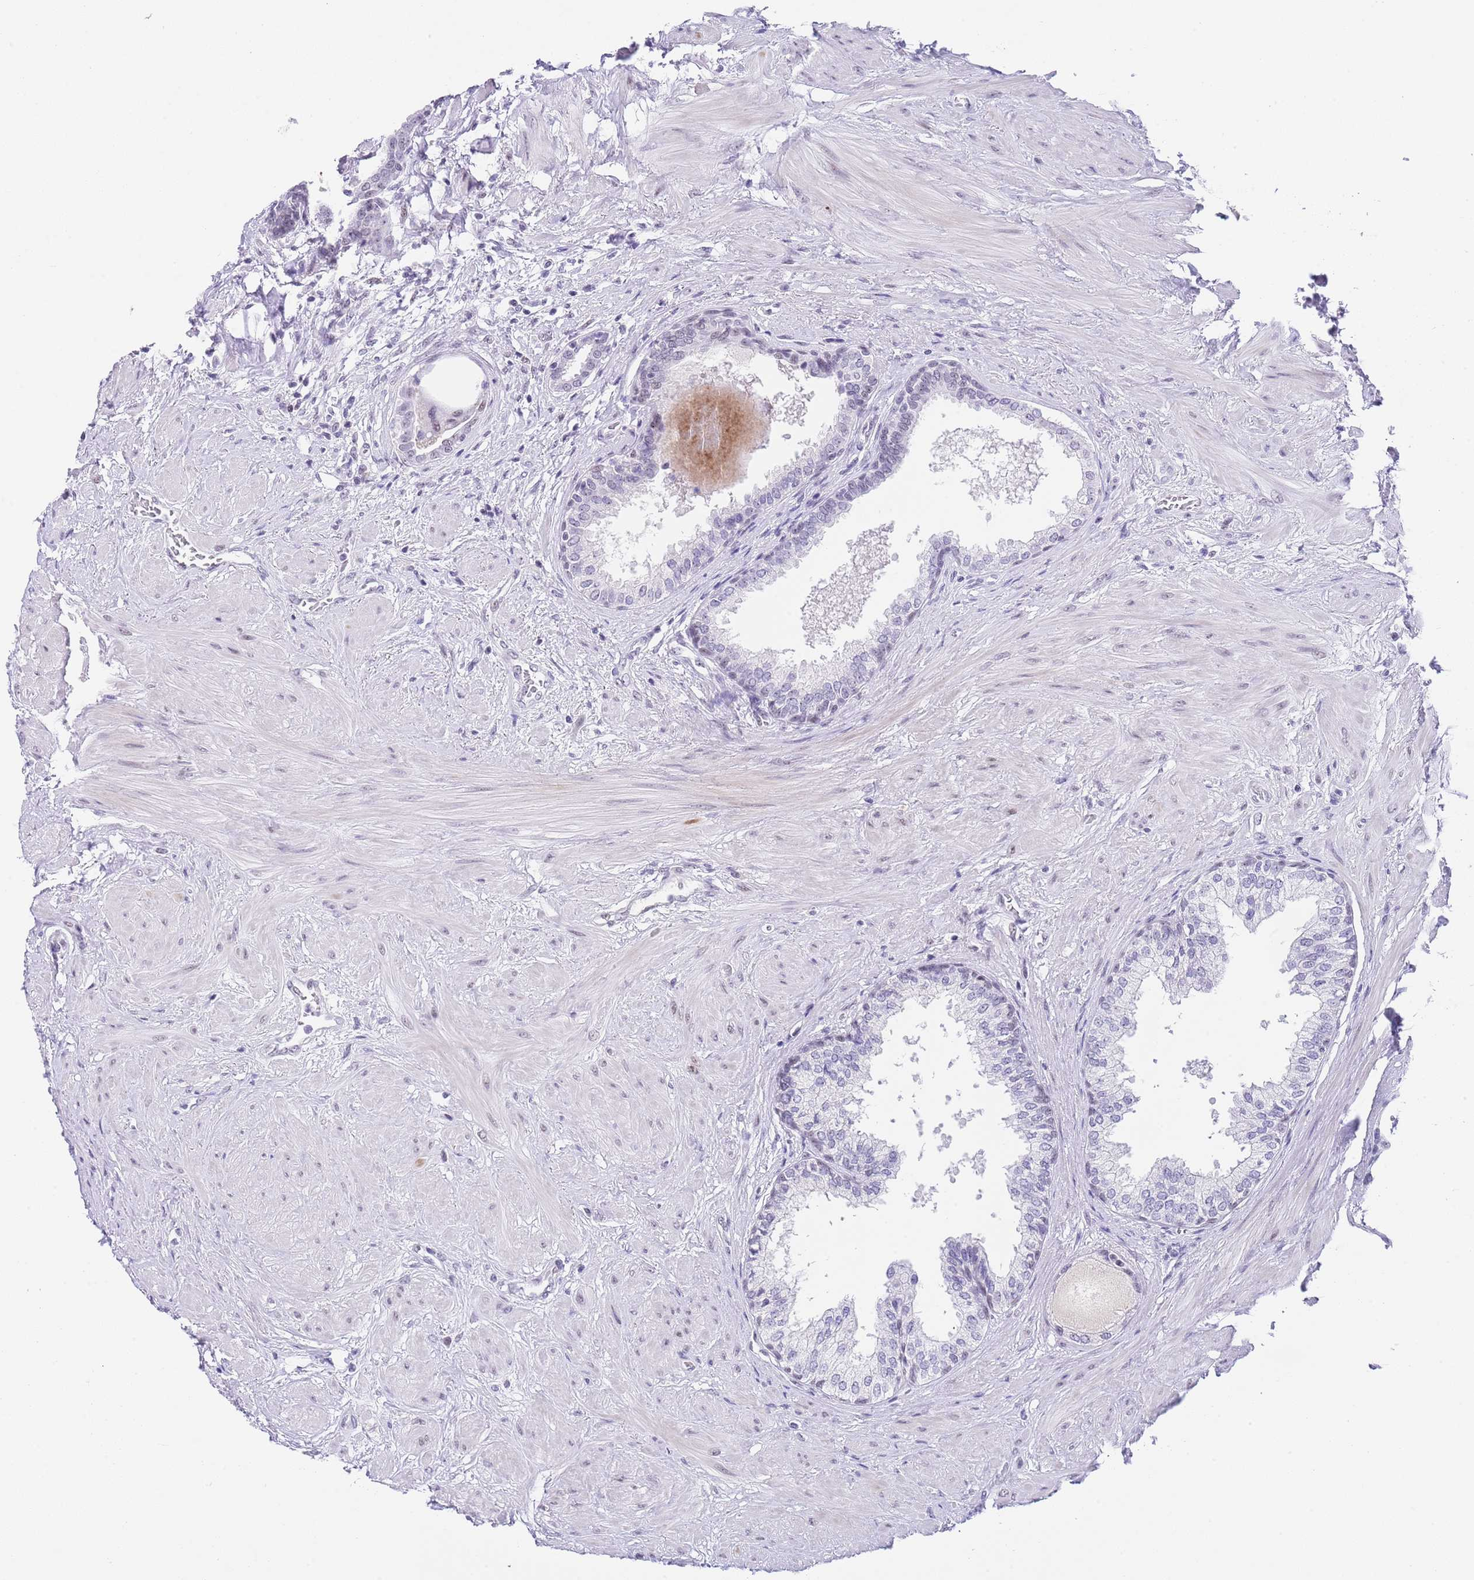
{"staining": {"intensity": "negative", "quantity": "none", "location": "none"}, "tissue": "prostate", "cell_type": "Glandular cells", "image_type": "normal", "snomed": [{"axis": "morphology", "description": "Normal tissue, NOS"}, {"axis": "topography", "description": "Prostate"}], "caption": "An image of prostate stained for a protein displays no brown staining in glandular cells. (Brightfield microscopy of DAB (3,3'-diaminobenzidine) IHC at high magnification).", "gene": "NOP56", "patient": {"sex": "male", "age": 48}}